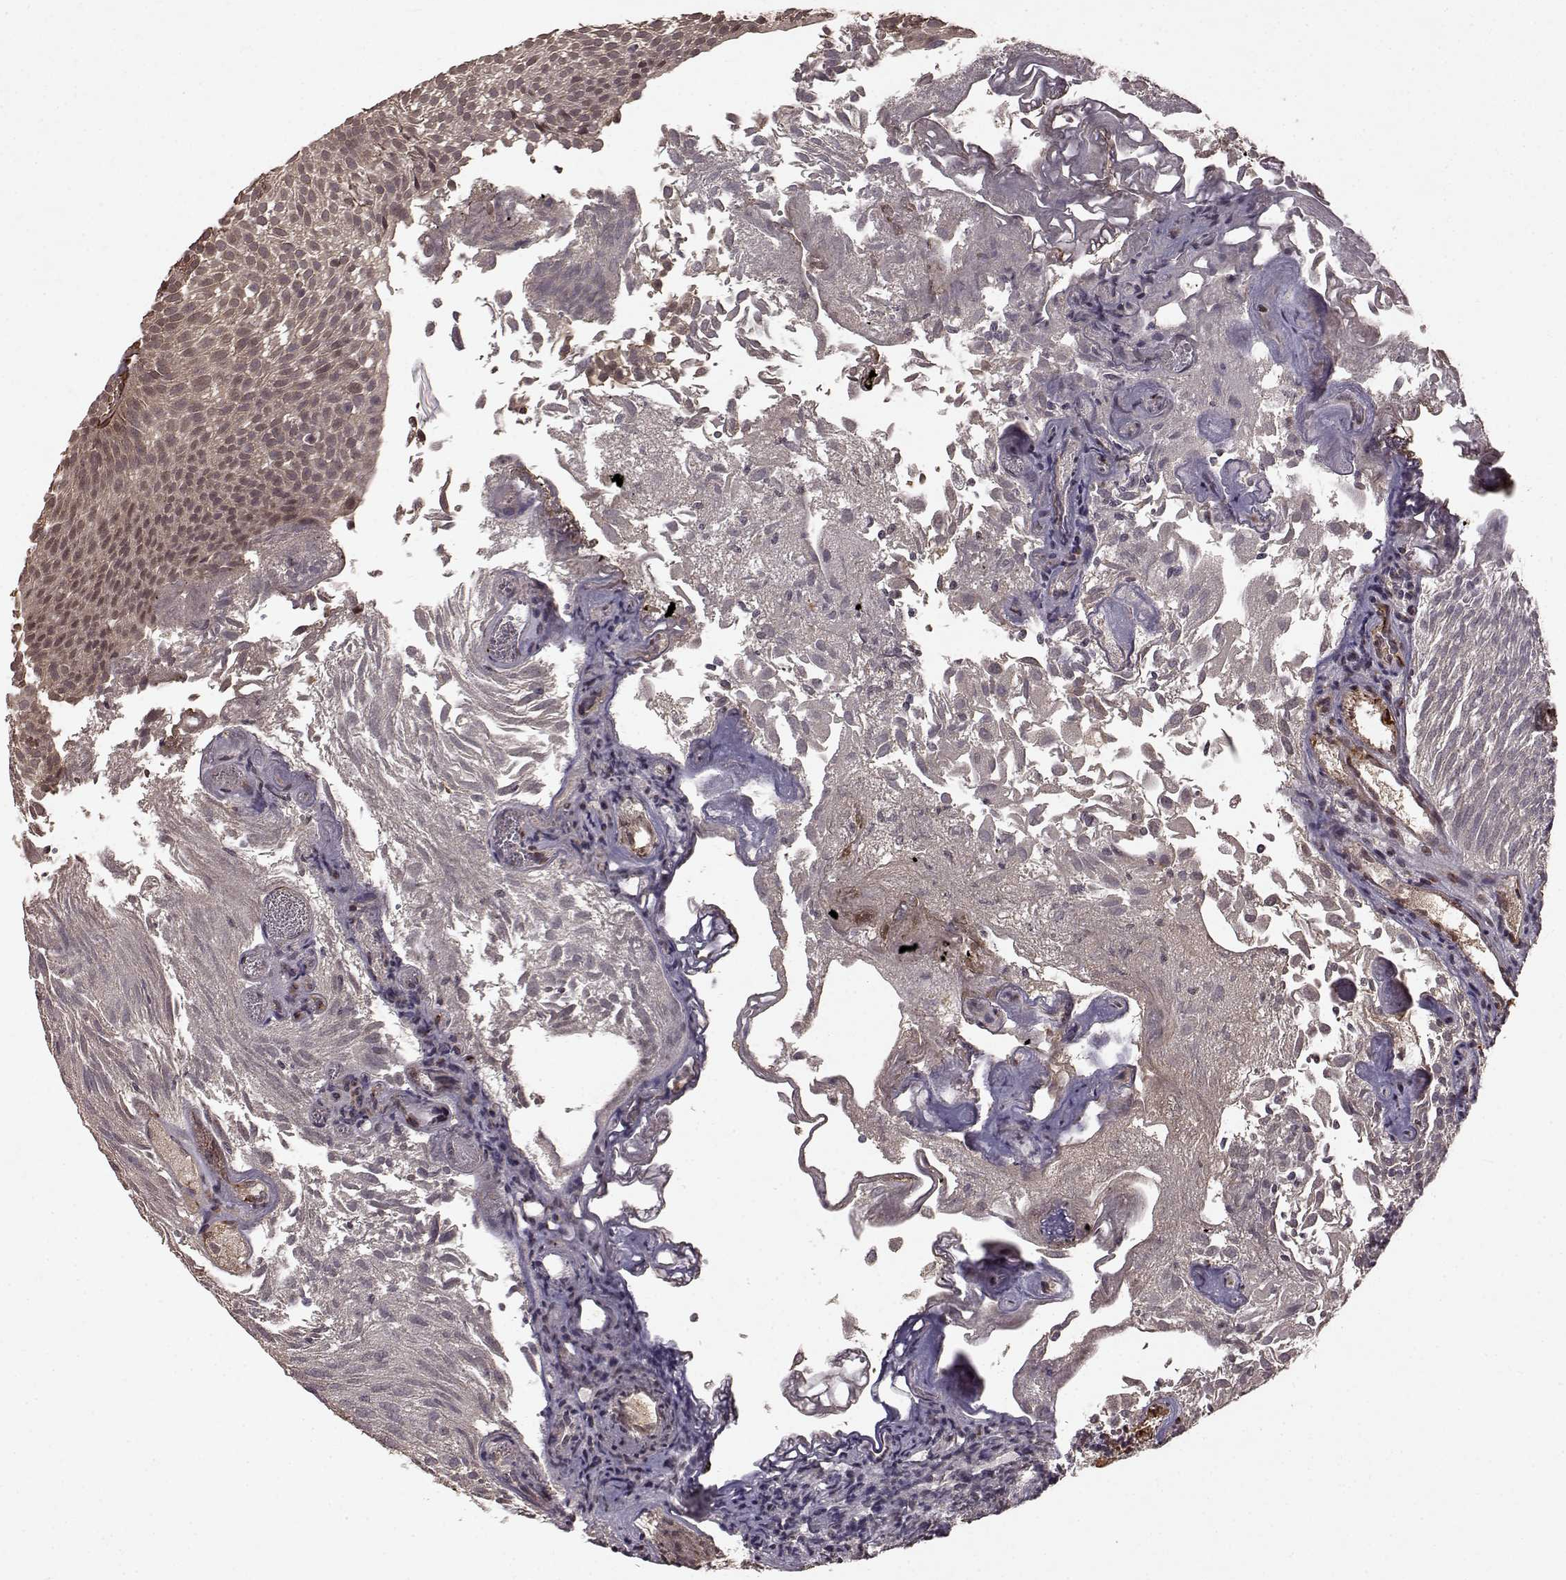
{"staining": {"intensity": "weak", "quantity": "<25%", "location": "cytoplasmic/membranous"}, "tissue": "urothelial cancer", "cell_type": "Tumor cells", "image_type": "cancer", "snomed": [{"axis": "morphology", "description": "Urothelial carcinoma, Low grade"}, {"axis": "topography", "description": "Urinary bladder"}], "caption": "There is no significant expression in tumor cells of urothelial cancer.", "gene": "FSTL1", "patient": {"sex": "male", "age": 52}}